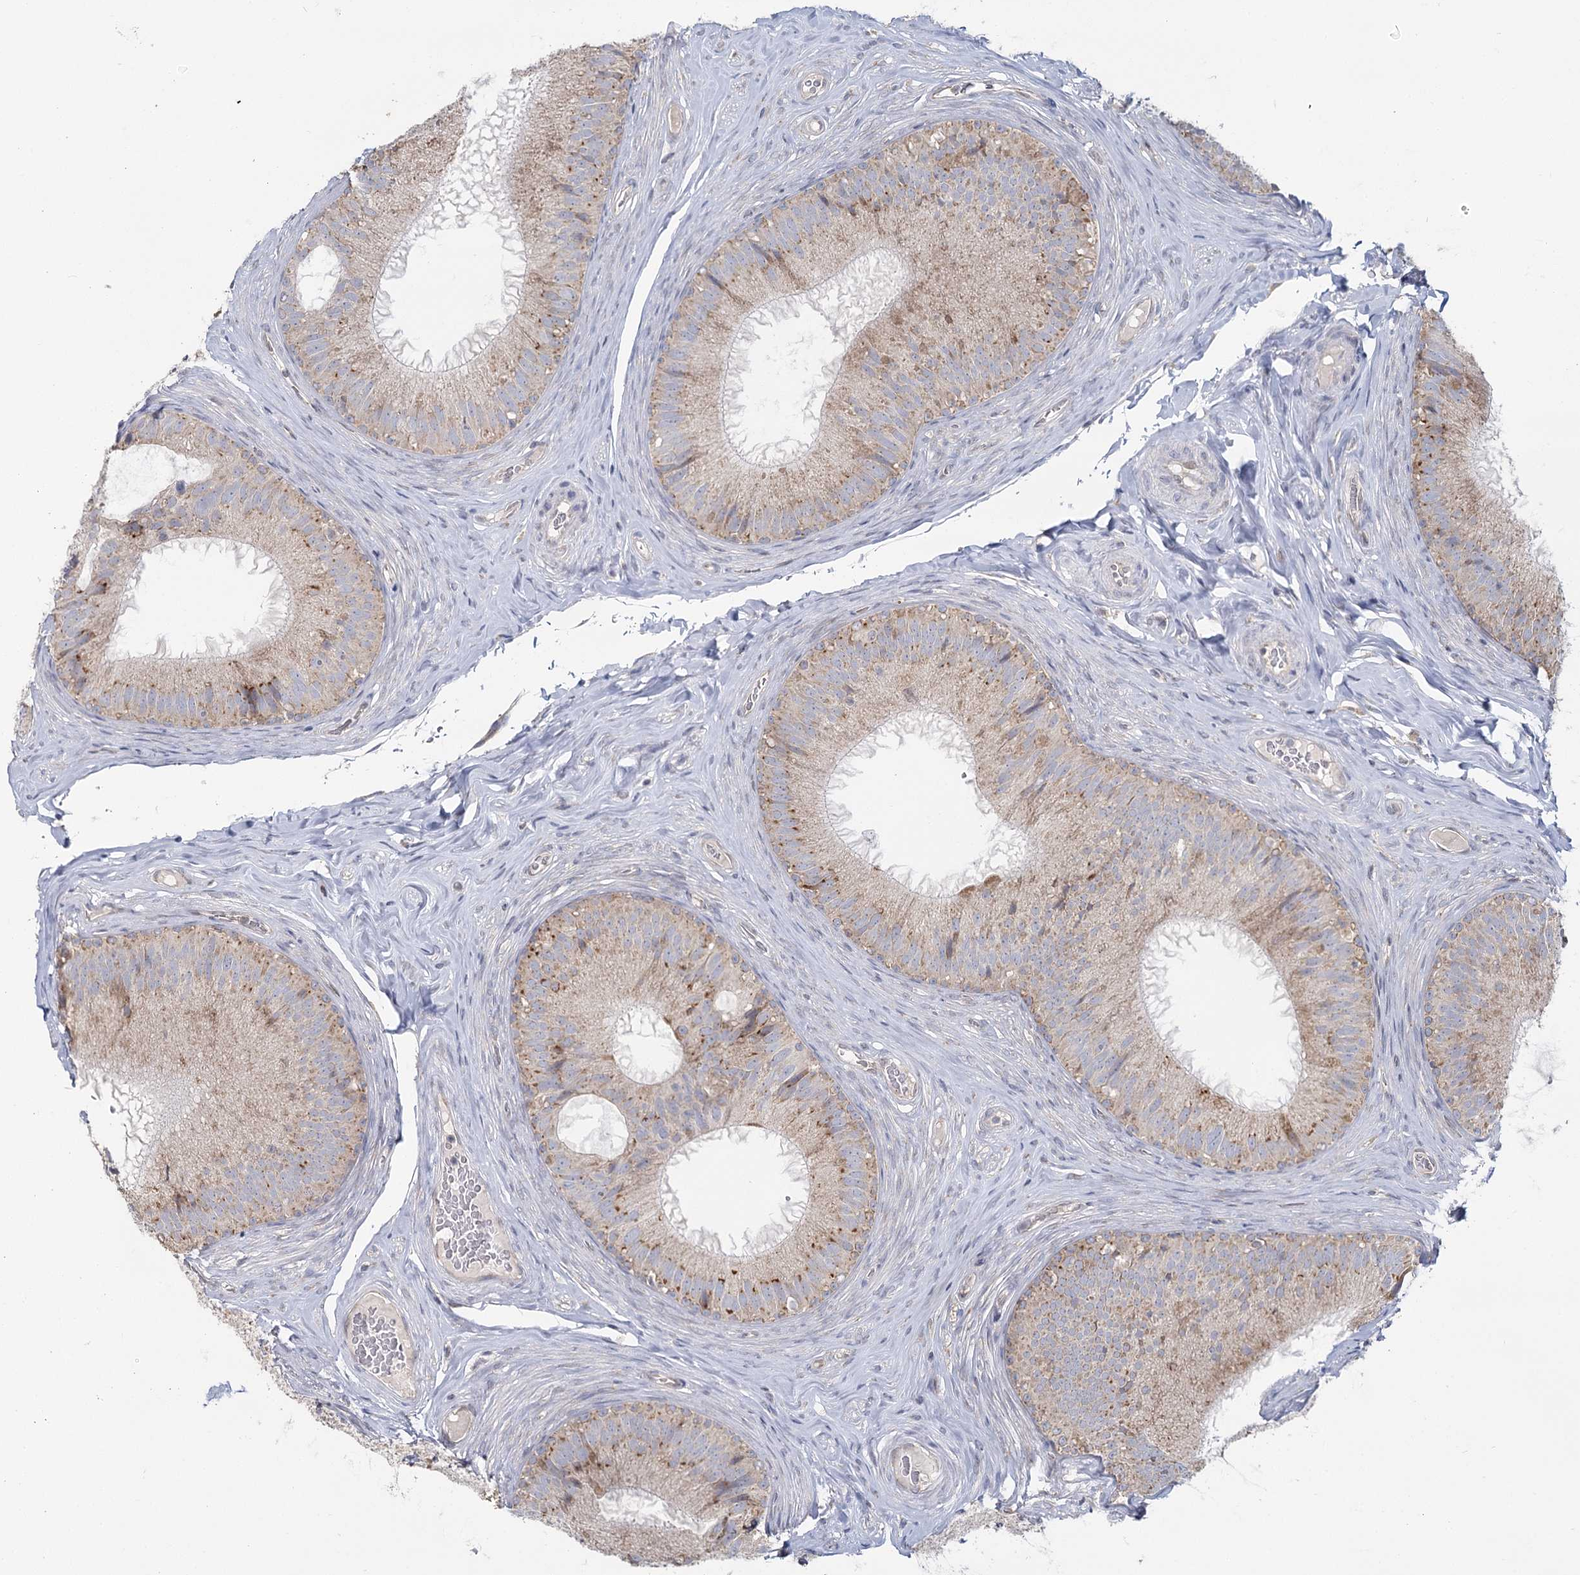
{"staining": {"intensity": "moderate", "quantity": "25%-75%", "location": "cytoplasmic/membranous"}, "tissue": "epididymis", "cell_type": "Glandular cells", "image_type": "normal", "snomed": [{"axis": "morphology", "description": "Normal tissue, NOS"}, {"axis": "topography", "description": "Epididymis"}], "caption": "Human epididymis stained for a protein (brown) exhibits moderate cytoplasmic/membranous positive staining in approximately 25%-75% of glandular cells.", "gene": "ACOX2", "patient": {"sex": "male", "age": 34}}